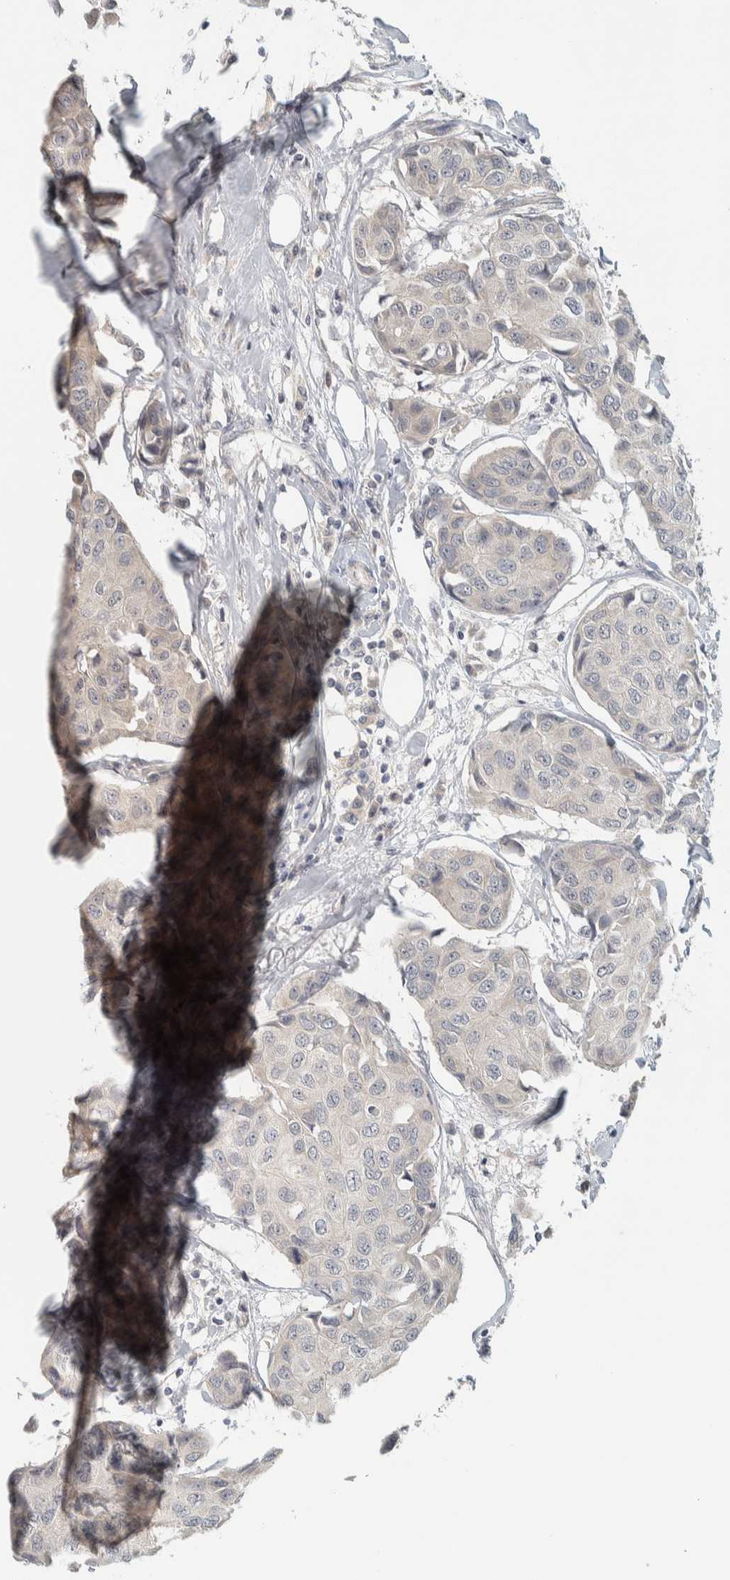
{"staining": {"intensity": "negative", "quantity": "none", "location": "none"}, "tissue": "breast cancer", "cell_type": "Tumor cells", "image_type": "cancer", "snomed": [{"axis": "morphology", "description": "Duct carcinoma"}, {"axis": "topography", "description": "Breast"}], "caption": "Immunohistochemistry photomicrograph of breast cancer stained for a protein (brown), which exhibits no staining in tumor cells.", "gene": "AFP", "patient": {"sex": "female", "age": 80}}